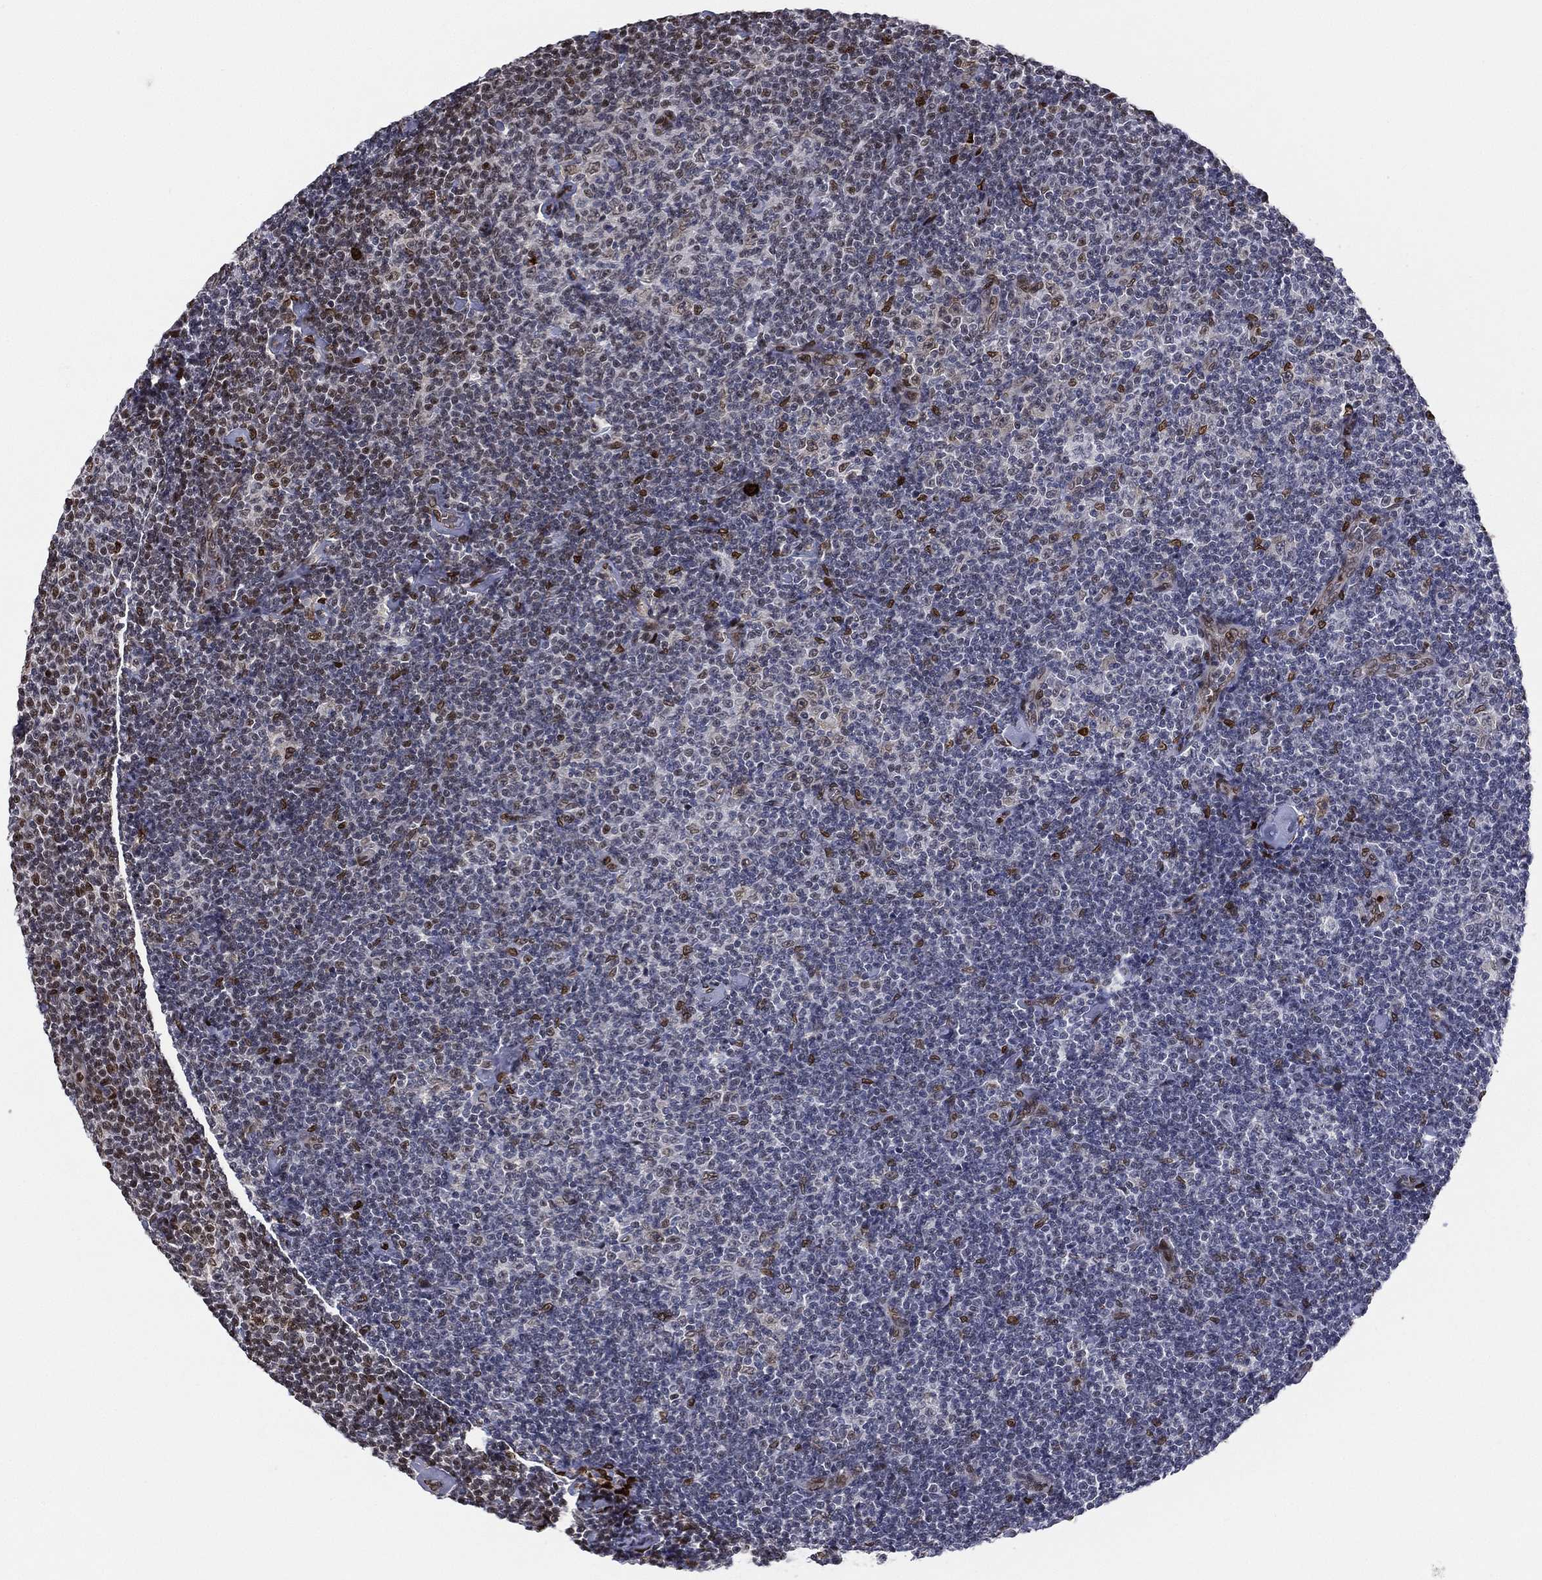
{"staining": {"intensity": "strong", "quantity": "25%-75%", "location": "nuclear"}, "tissue": "lymphoma", "cell_type": "Tumor cells", "image_type": "cancer", "snomed": [{"axis": "morphology", "description": "Malignant lymphoma, non-Hodgkin's type, Low grade"}, {"axis": "topography", "description": "Lymph node"}], "caption": "Immunohistochemical staining of malignant lymphoma, non-Hodgkin's type (low-grade) reveals high levels of strong nuclear protein expression in about 25%-75% of tumor cells.", "gene": "LMNB1", "patient": {"sex": "male", "age": 81}}